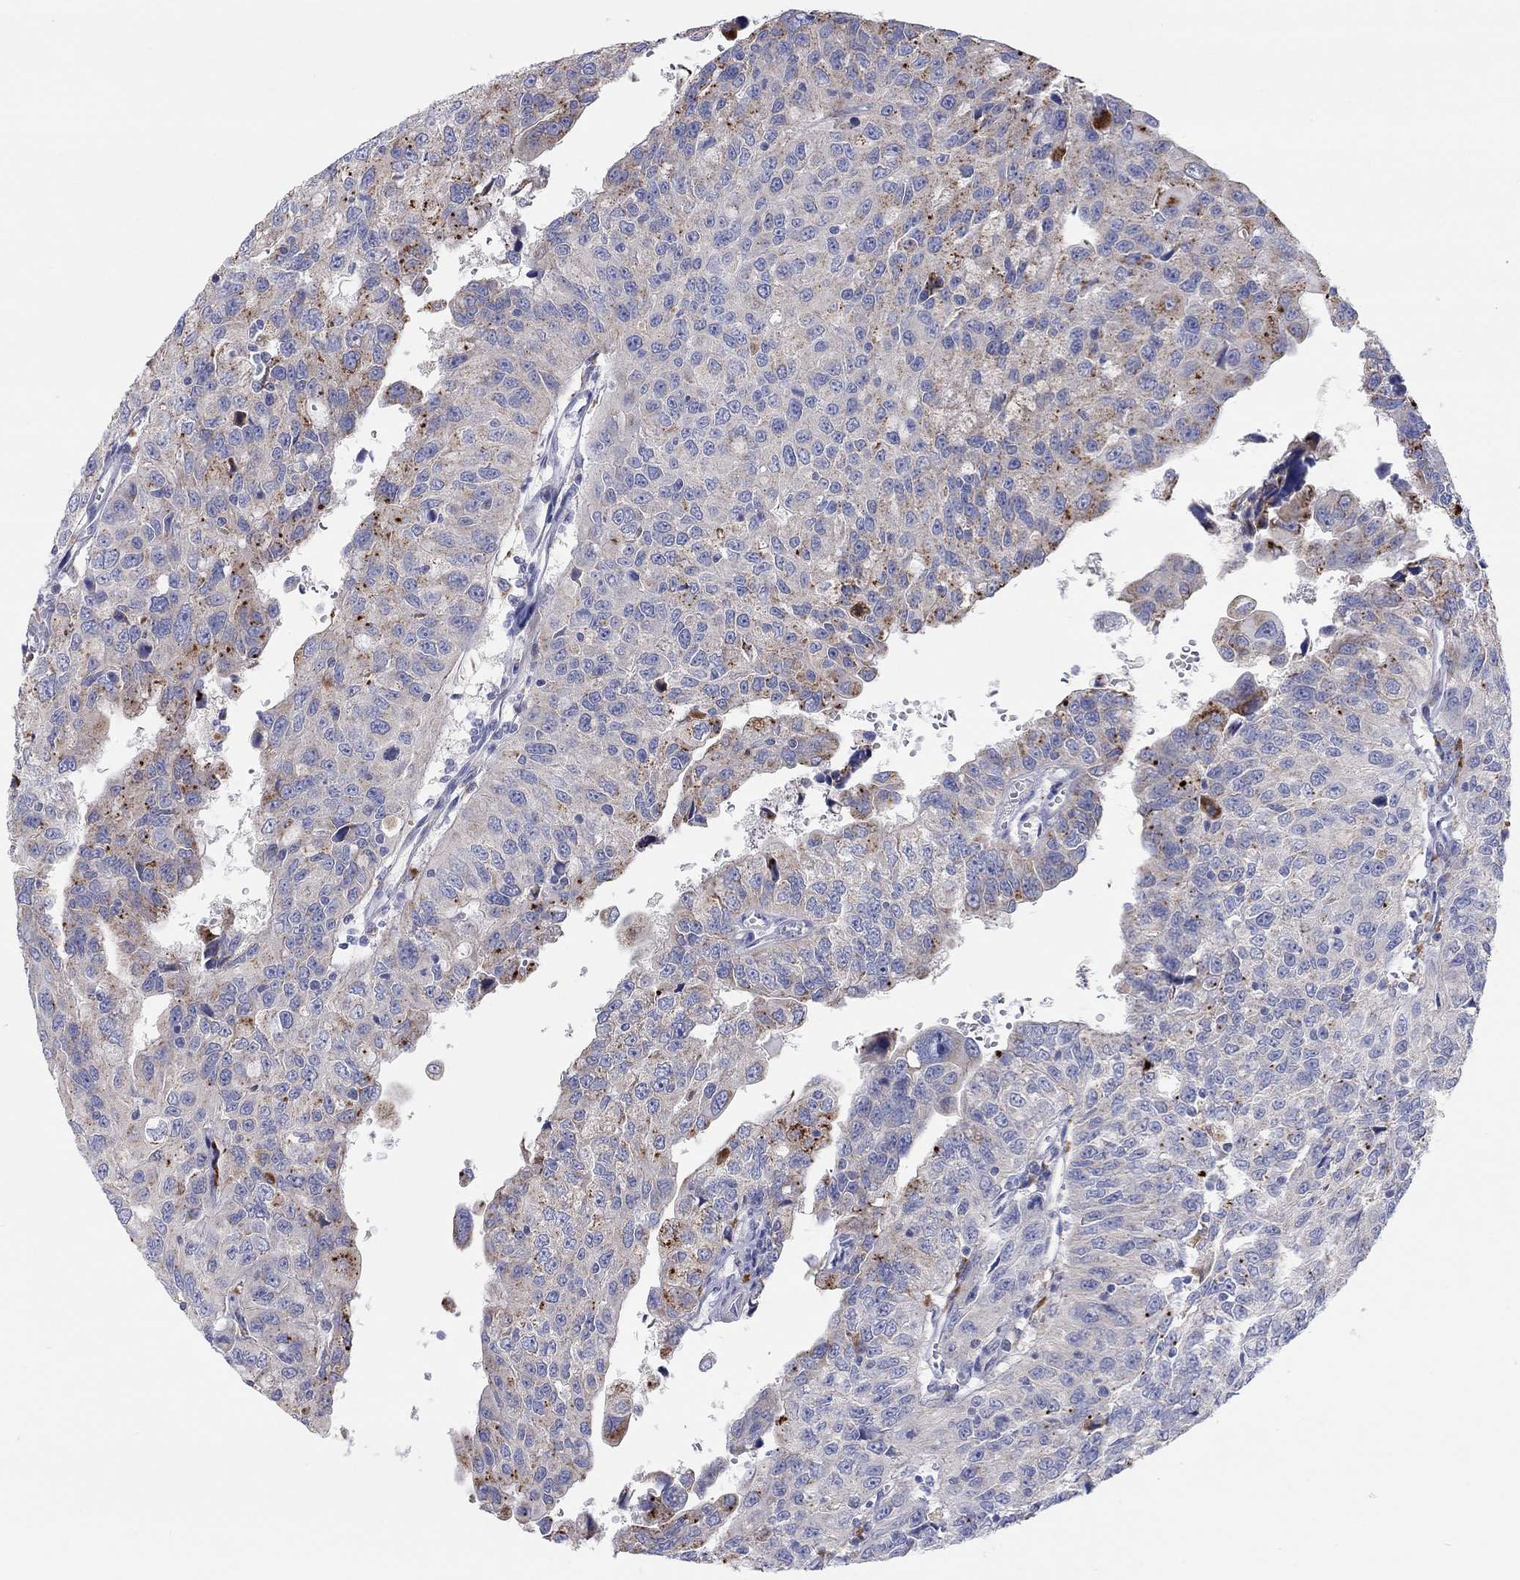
{"staining": {"intensity": "moderate", "quantity": "<25%", "location": "cytoplasmic/membranous"}, "tissue": "urothelial cancer", "cell_type": "Tumor cells", "image_type": "cancer", "snomed": [{"axis": "morphology", "description": "Urothelial carcinoma, NOS"}, {"axis": "morphology", "description": "Urothelial carcinoma, High grade"}, {"axis": "topography", "description": "Urinary bladder"}], "caption": "DAB (3,3'-diaminobenzidine) immunohistochemical staining of urothelial cancer reveals moderate cytoplasmic/membranous protein positivity in about <25% of tumor cells. Immunohistochemistry stains the protein of interest in brown and the nuclei are stained blue.", "gene": "BCO2", "patient": {"sex": "female", "age": 73}}